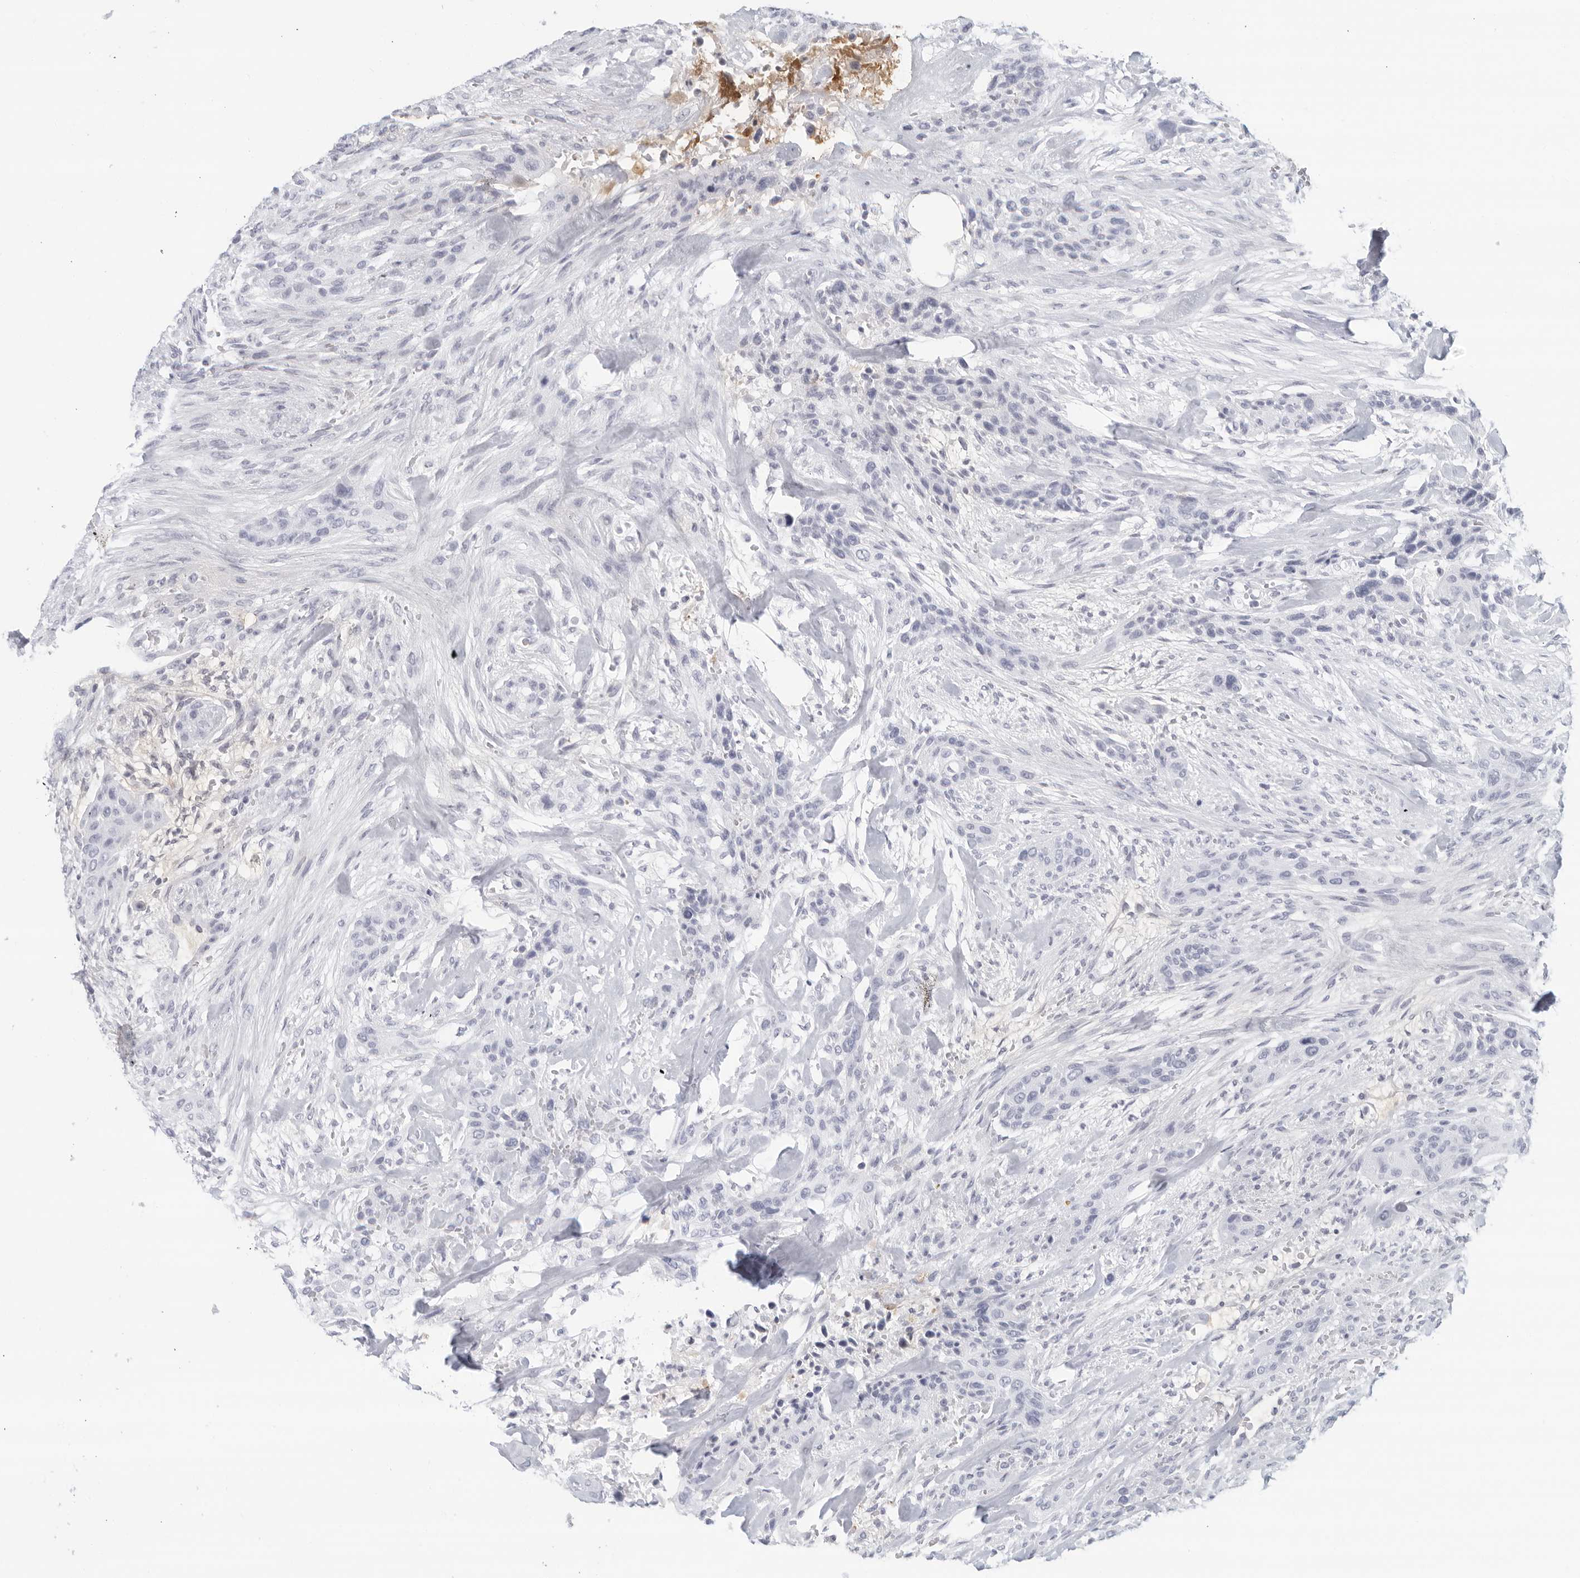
{"staining": {"intensity": "negative", "quantity": "none", "location": "none"}, "tissue": "urothelial cancer", "cell_type": "Tumor cells", "image_type": "cancer", "snomed": [{"axis": "morphology", "description": "Urothelial carcinoma, High grade"}, {"axis": "topography", "description": "Urinary bladder"}], "caption": "Immunohistochemistry (IHC) micrograph of urothelial cancer stained for a protein (brown), which exhibits no expression in tumor cells.", "gene": "FGG", "patient": {"sex": "male", "age": 35}}